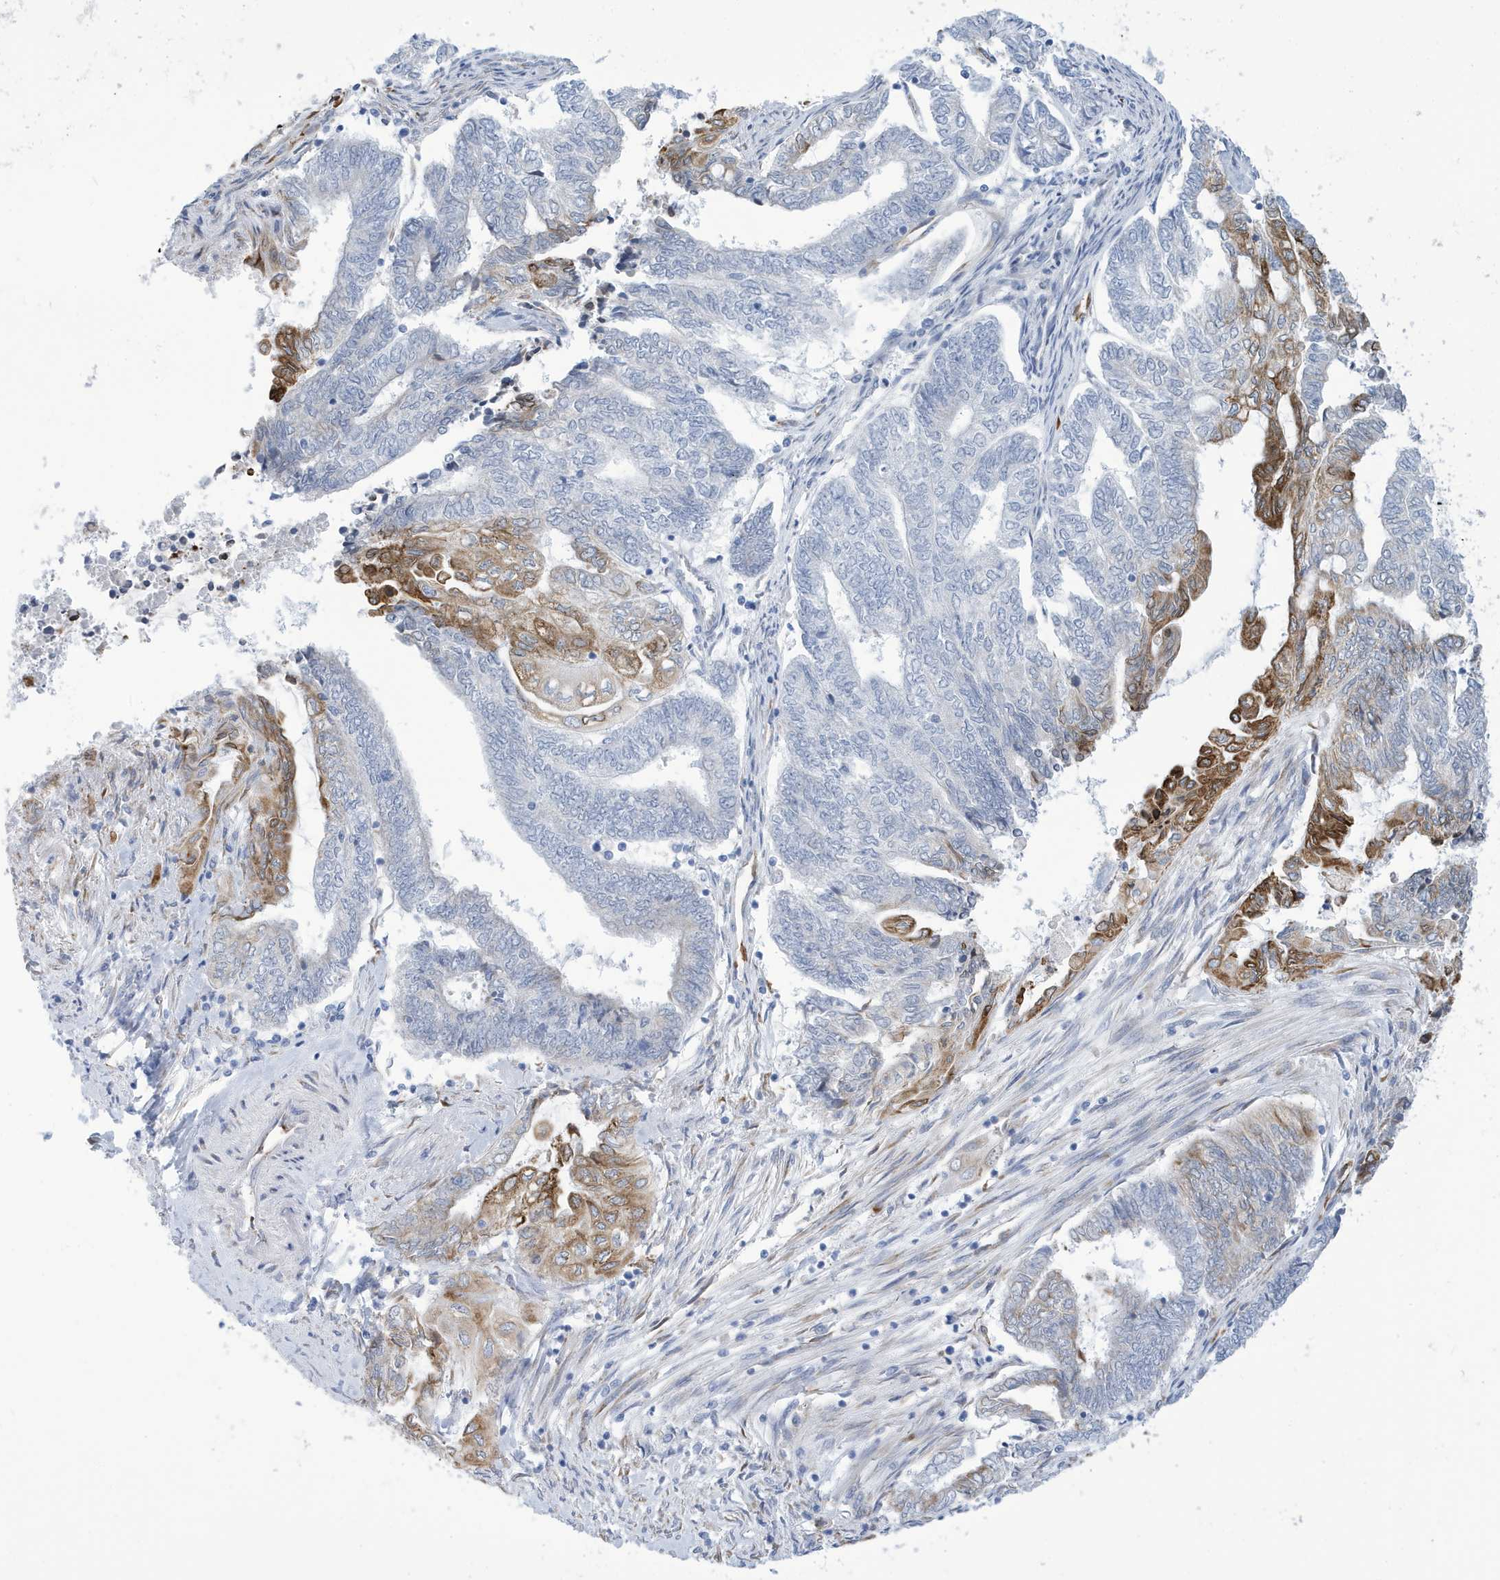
{"staining": {"intensity": "moderate", "quantity": "<25%", "location": "cytoplasmic/membranous"}, "tissue": "endometrial cancer", "cell_type": "Tumor cells", "image_type": "cancer", "snomed": [{"axis": "morphology", "description": "Adenocarcinoma, NOS"}, {"axis": "topography", "description": "Uterus"}, {"axis": "topography", "description": "Endometrium"}], "caption": "Endometrial cancer stained with IHC demonstrates moderate cytoplasmic/membranous expression in about <25% of tumor cells. (DAB (3,3'-diaminobenzidine) IHC with brightfield microscopy, high magnification).", "gene": "SEMA3F", "patient": {"sex": "female", "age": 70}}